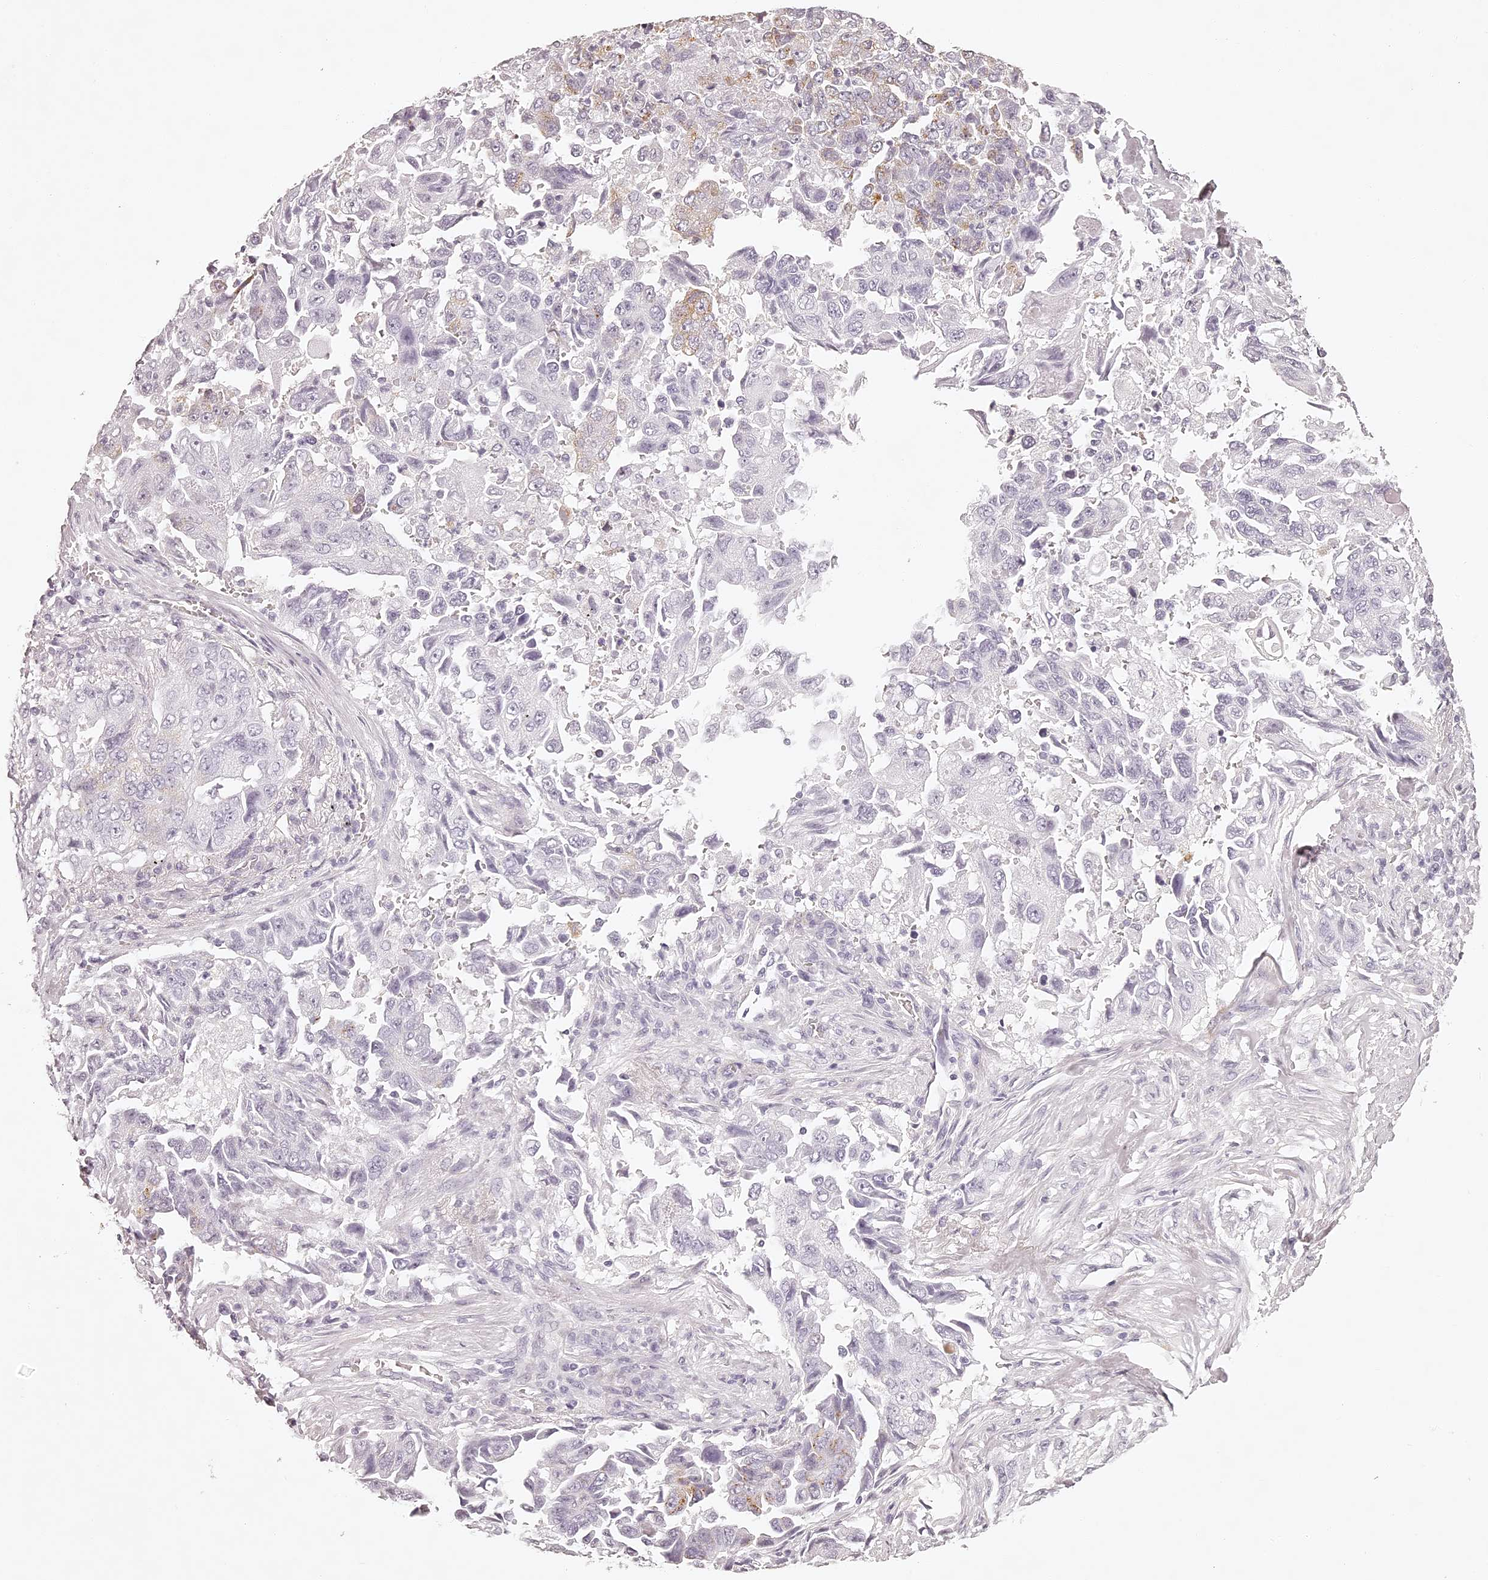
{"staining": {"intensity": "negative", "quantity": "none", "location": "none"}, "tissue": "lung cancer", "cell_type": "Tumor cells", "image_type": "cancer", "snomed": [{"axis": "morphology", "description": "Adenocarcinoma, NOS"}, {"axis": "topography", "description": "Lung"}], "caption": "A micrograph of human lung cancer is negative for staining in tumor cells. The staining is performed using DAB brown chromogen with nuclei counter-stained in using hematoxylin.", "gene": "ELAPOR1", "patient": {"sex": "female", "age": 51}}